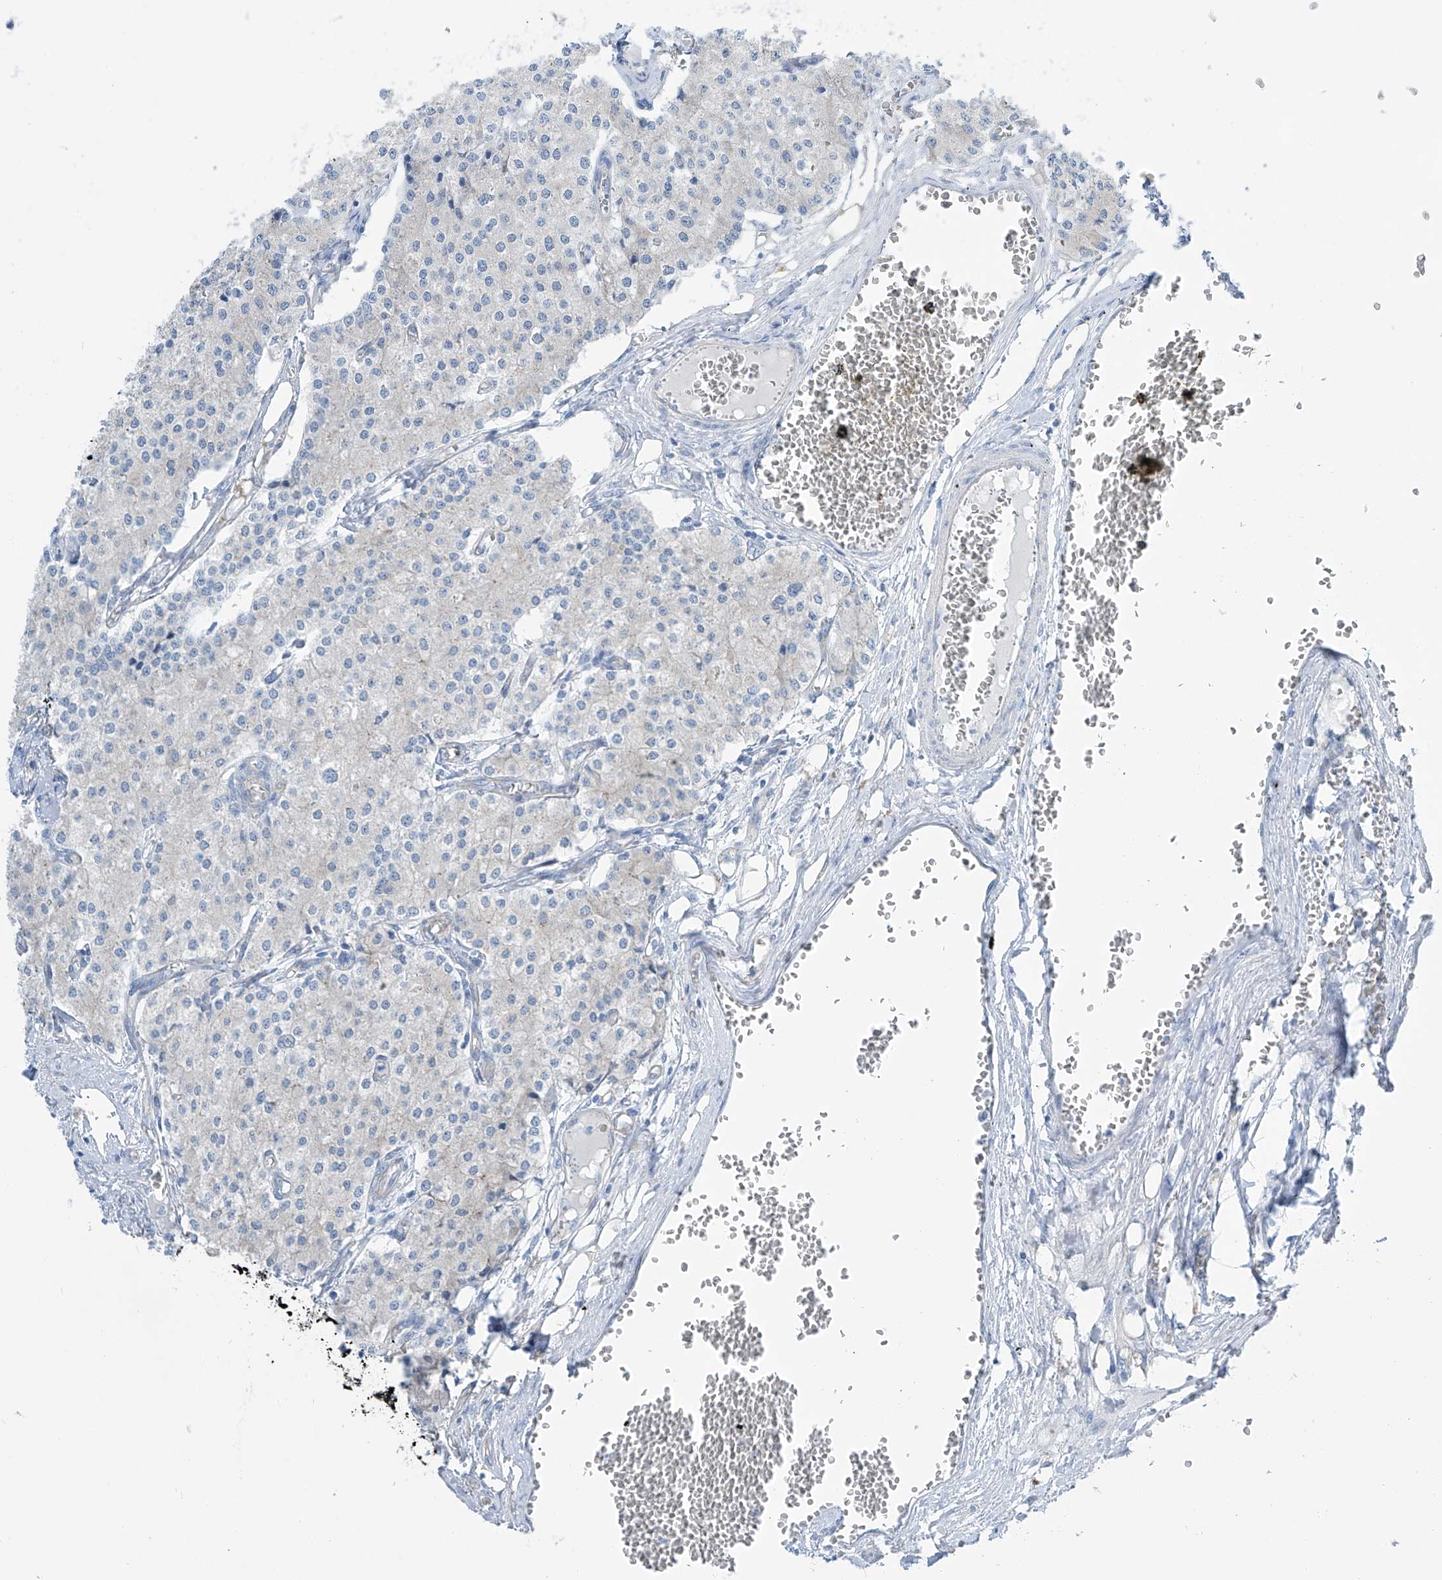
{"staining": {"intensity": "negative", "quantity": "none", "location": "none"}, "tissue": "carcinoid", "cell_type": "Tumor cells", "image_type": "cancer", "snomed": [{"axis": "morphology", "description": "Carcinoid, malignant, NOS"}, {"axis": "topography", "description": "Colon"}], "caption": "A high-resolution histopathology image shows IHC staining of carcinoid, which displays no significant positivity in tumor cells. (Stains: DAB (3,3'-diaminobenzidine) immunohistochemistry (IHC) with hematoxylin counter stain, Microscopy: brightfield microscopy at high magnification).", "gene": "MAGI1", "patient": {"sex": "female", "age": 52}}